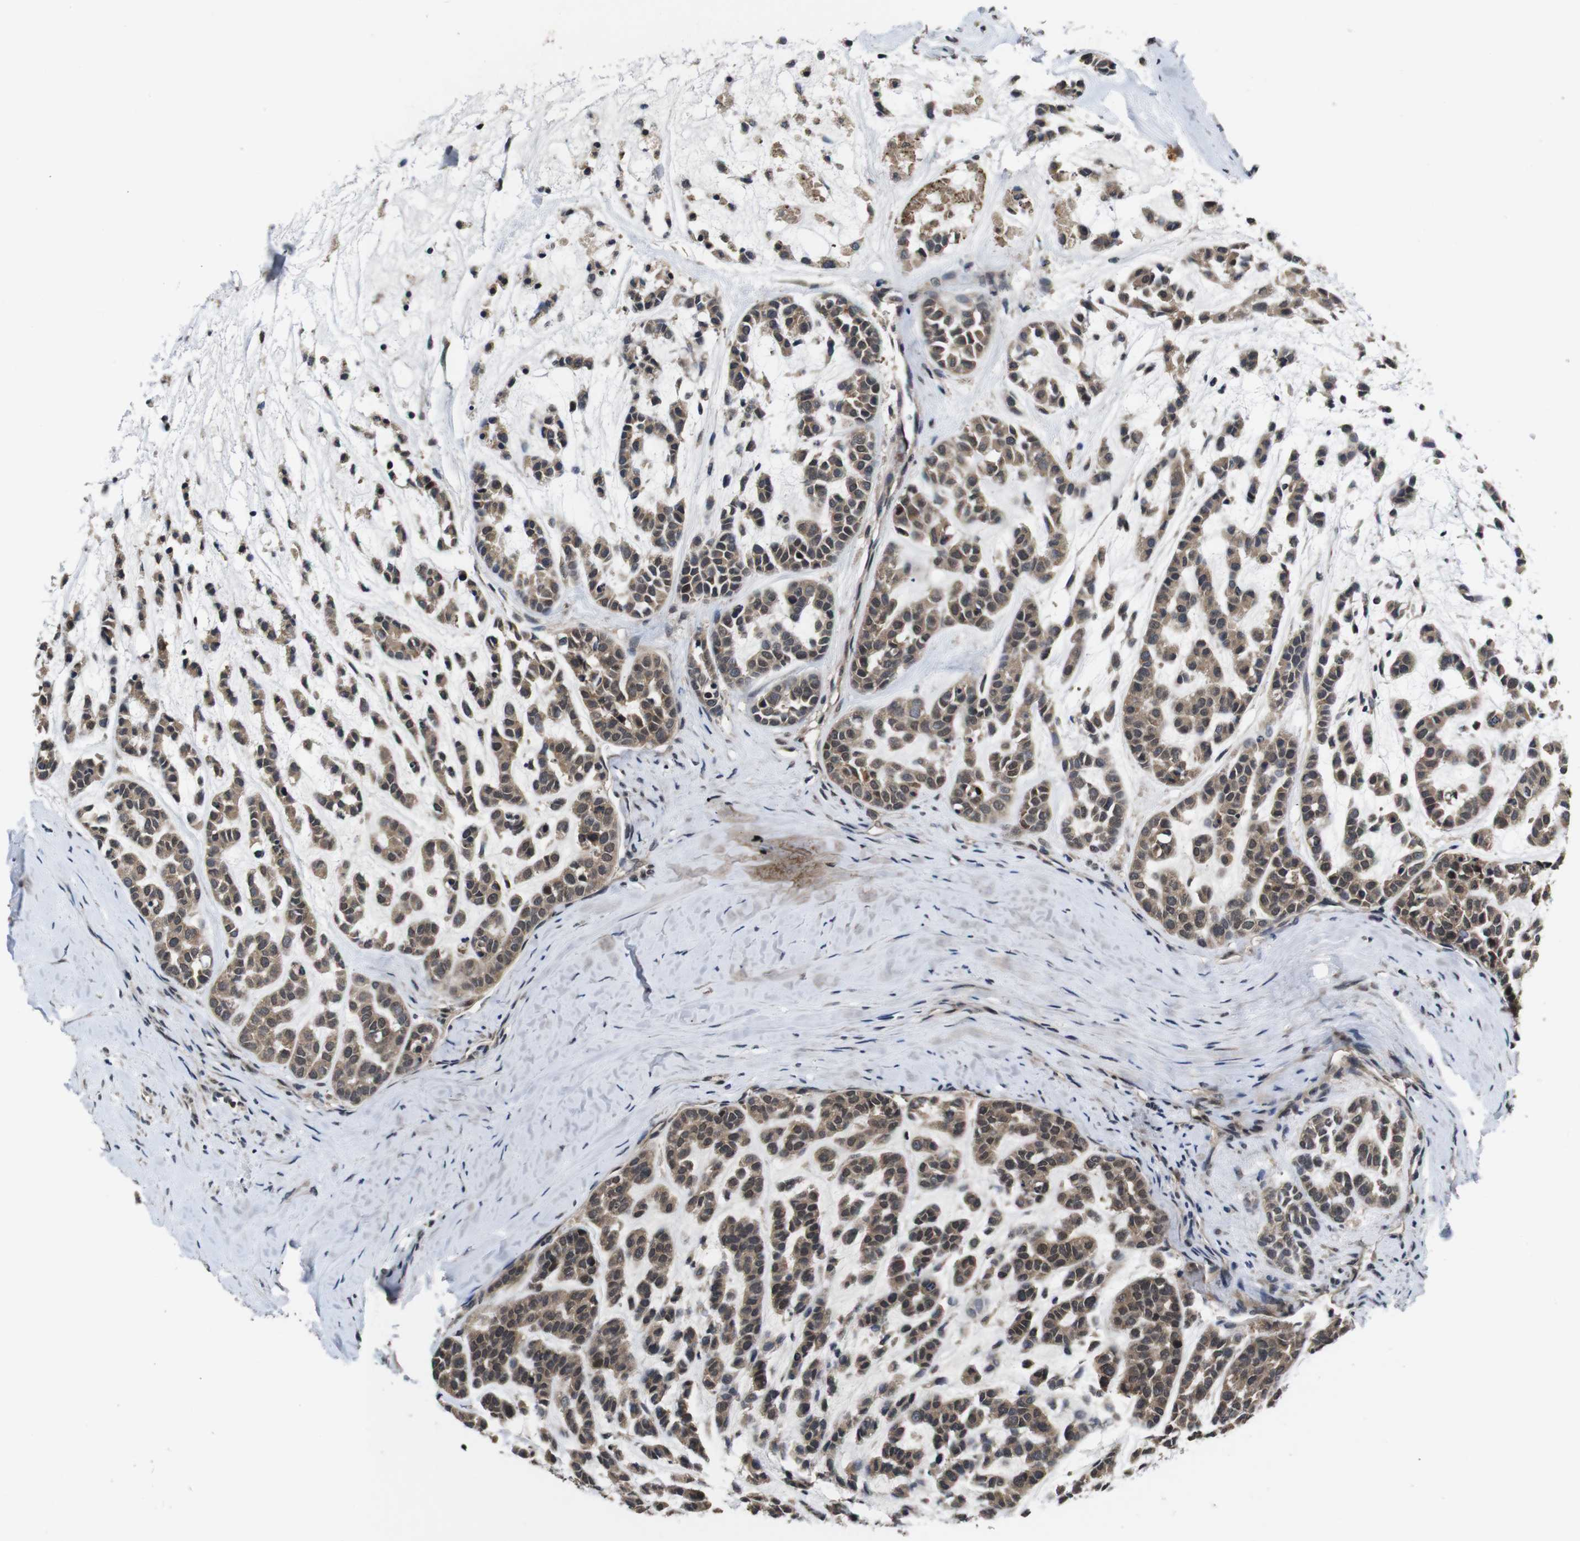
{"staining": {"intensity": "moderate", "quantity": ">75%", "location": "cytoplasmic/membranous"}, "tissue": "head and neck cancer", "cell_type": "Tumor cells", "image_type": "cancer", "snomed": [{"axis": "morphology", "description": "Adenocarcinoma, NOS"}, {"axis": "morphology", "description": "Adenoma, NOS"}, {"axis": "topography", "description": "Head-Neck"}], "caption": "A brown stain highlights moderate cytoplasmic/membranous expression of a protein in head and neck cancer (adenoma) tumor cells. Using DAB (3,3'-diaminobenzidine) (brown) and hematoxylin (blue) stains, captured at high magnification using brightfield microscopy.", "gene": "ZBTB46", "patient": {"sex": "female", "age": 55}}